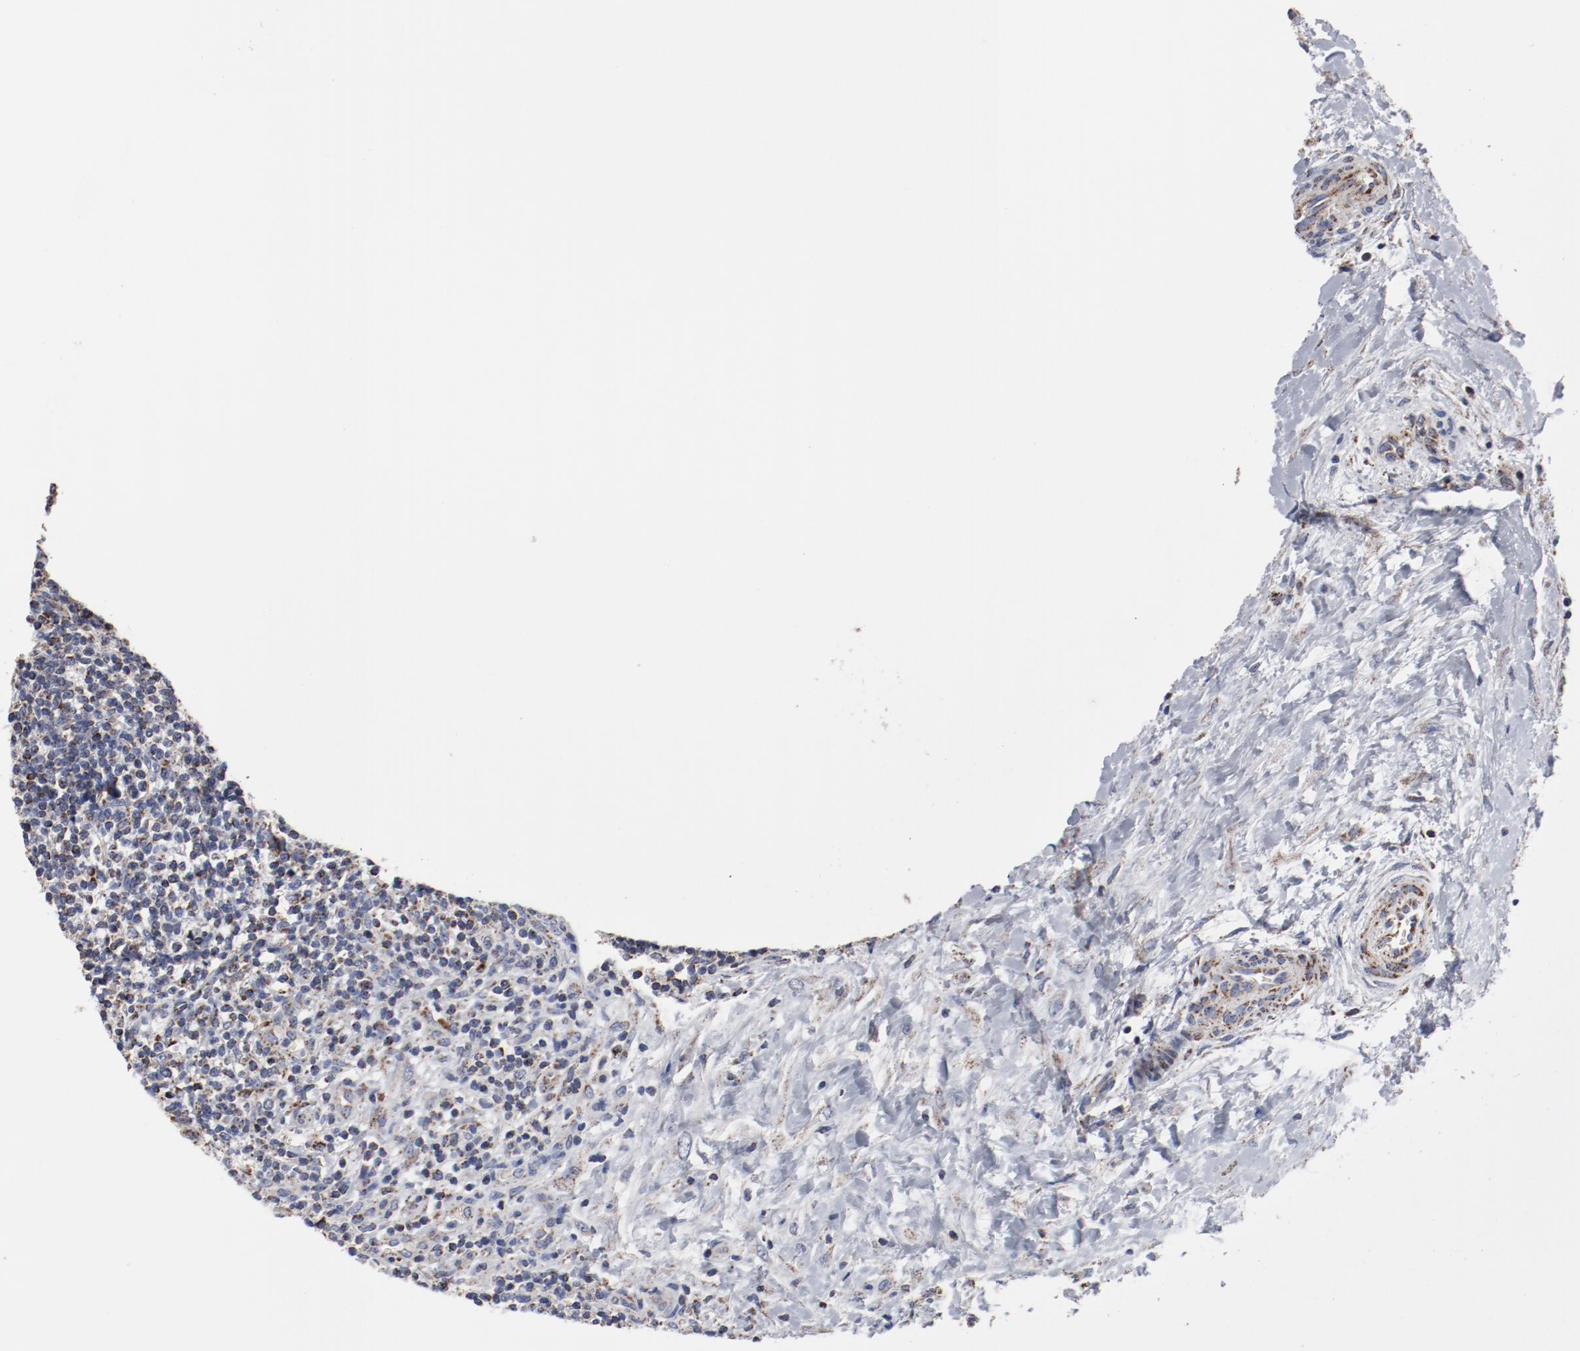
{"staining": {"intensity": "weak", "quantity": "25%-75%", "location": "cytoplasmic/membranous"}, "tissue": "lymphoma", "cell_type": "Tumor cells", "image_type": "cancer", "snomed": [{"axis": "morphology", "description": "Malignant lymphoma, non-Hodgkin's type, Low grade"}, {"axis": "topography", "description": "Lymph node"}], "caption": "Lymphoma was stained to show a protein in brown. There is low levels of weak cytoplasmic/membranous expression in approximately 25%-75% of tumor cells. (brown staining indicates protein expression, while blue staining denotes nuclei).", "gene": "NDUFV2", "patient": {"sex": "female", "age": 76}}